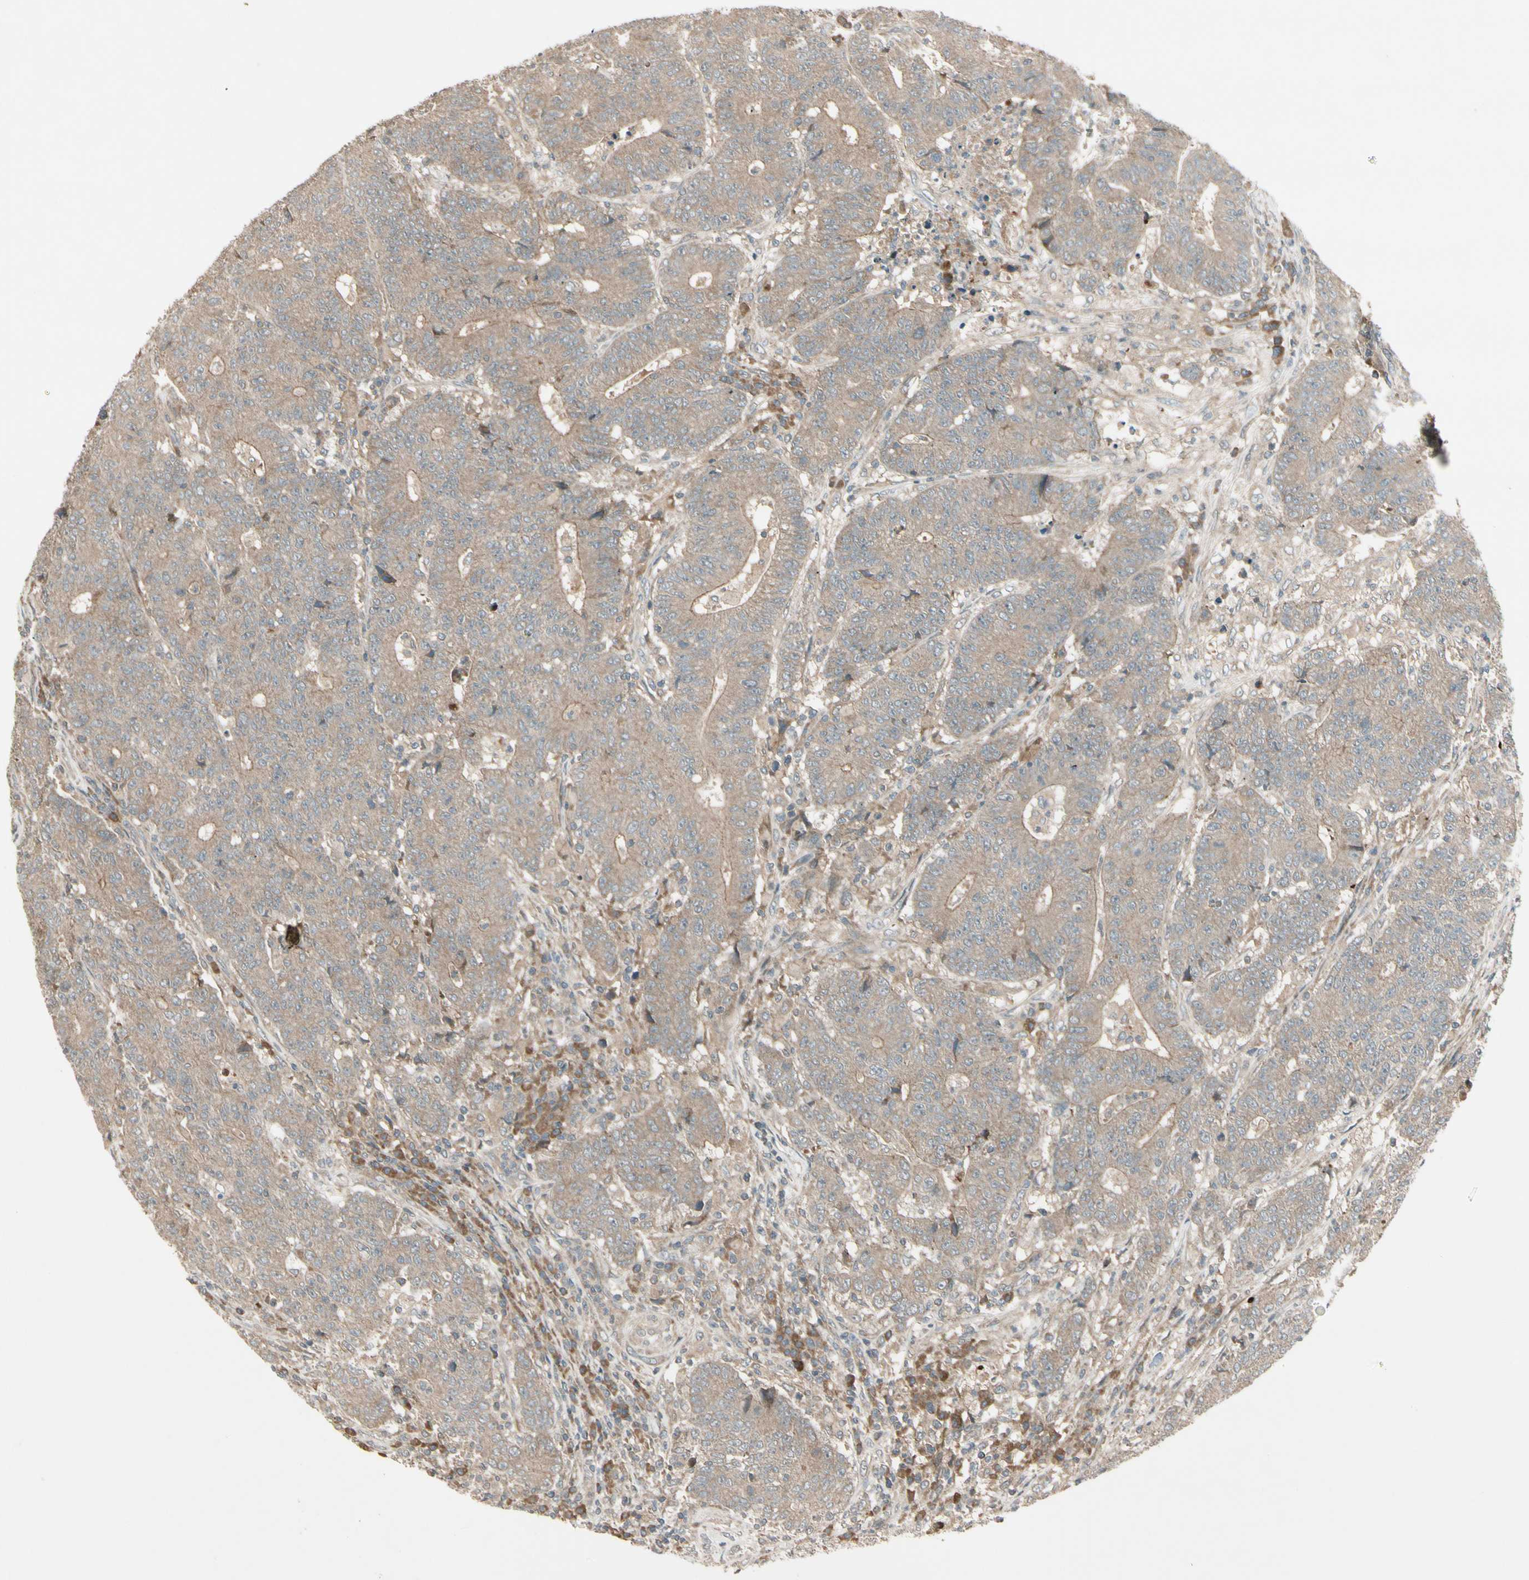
{"staining": {"intensity": "weak", "quantity": ">75%", "location": "cytoplasmic/membranous"}, "tissue": "colorectal cancer", "cell_type": "Tumor cells", "image_type": "cancer", "snomed": [{"axis": "morphology", "description": "Normal tissue, NOS"}, {"axis": "morphology", "description": "Adenocarcinoma, NOS"}, {"axis": "topography", "description": "Colon"}], "caption": "Colorectal cancer (adenocarcinoma) stained for a protein (brown) displays weak cytoplasmic/membranous positive staining in about >75% of tumor cells.", "gene": "ACVR1C", "patient": {"sex": "female", "age": 75}}